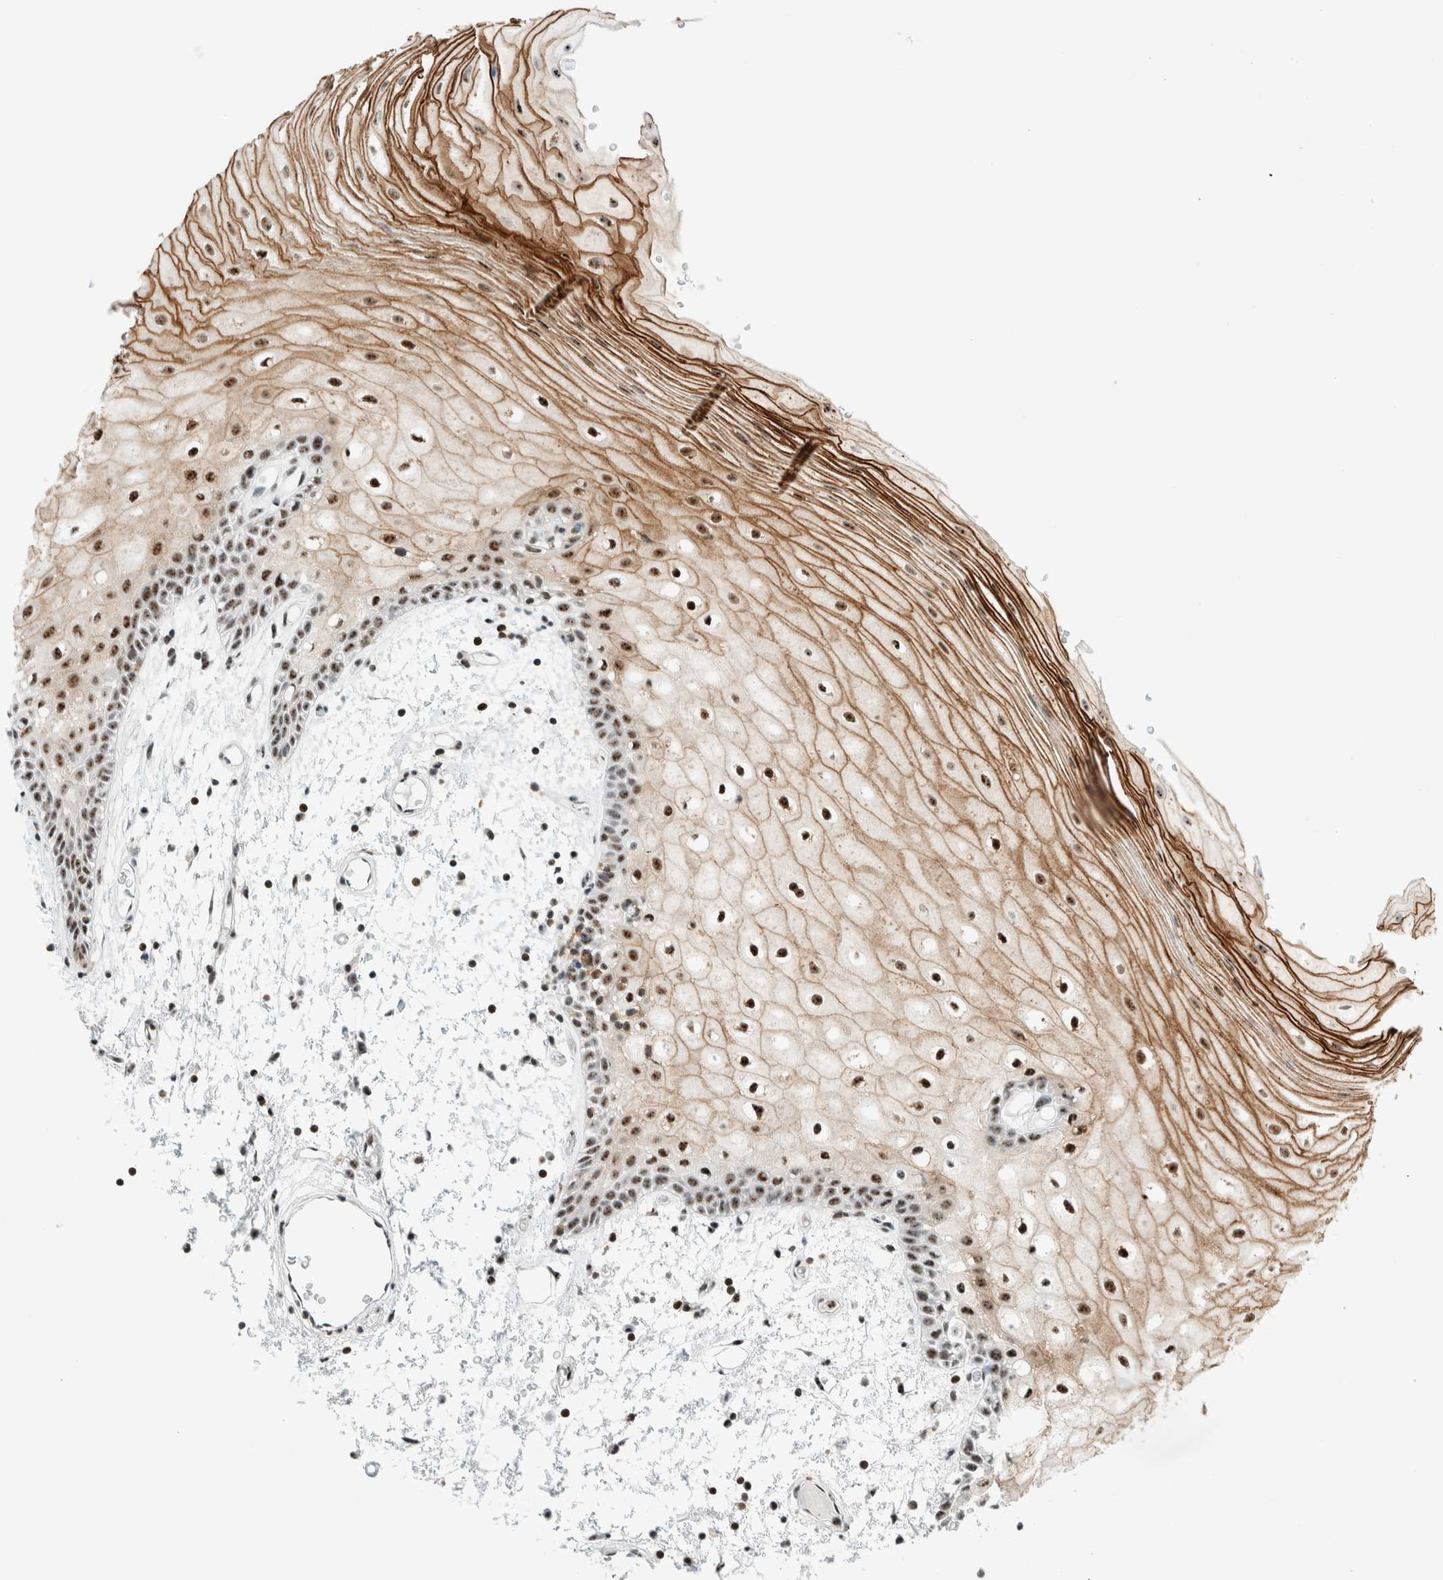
{"staining": {"intensity": "moderate", "quantity": ">75%", "location": "cytoplasmic/membranous,nuclear"}, "tissue": "oral mucosa", "cell_type": "Squamous epithelial cells", "image_type": "normal", "snomed": [{"axis": "morphology", "description": "Normal tissue, NOS"}, {"axis": "topography", "description": "Oral tissue"}], "caption": "Squamous epithelial cells show medium levels of moderate cytoplasmic/membranous,nuclear staining in about >75% of cells in normal human oral mucosa.", "gene": "CYSRT1", "patient": {"sex": "male", "age": 52}}